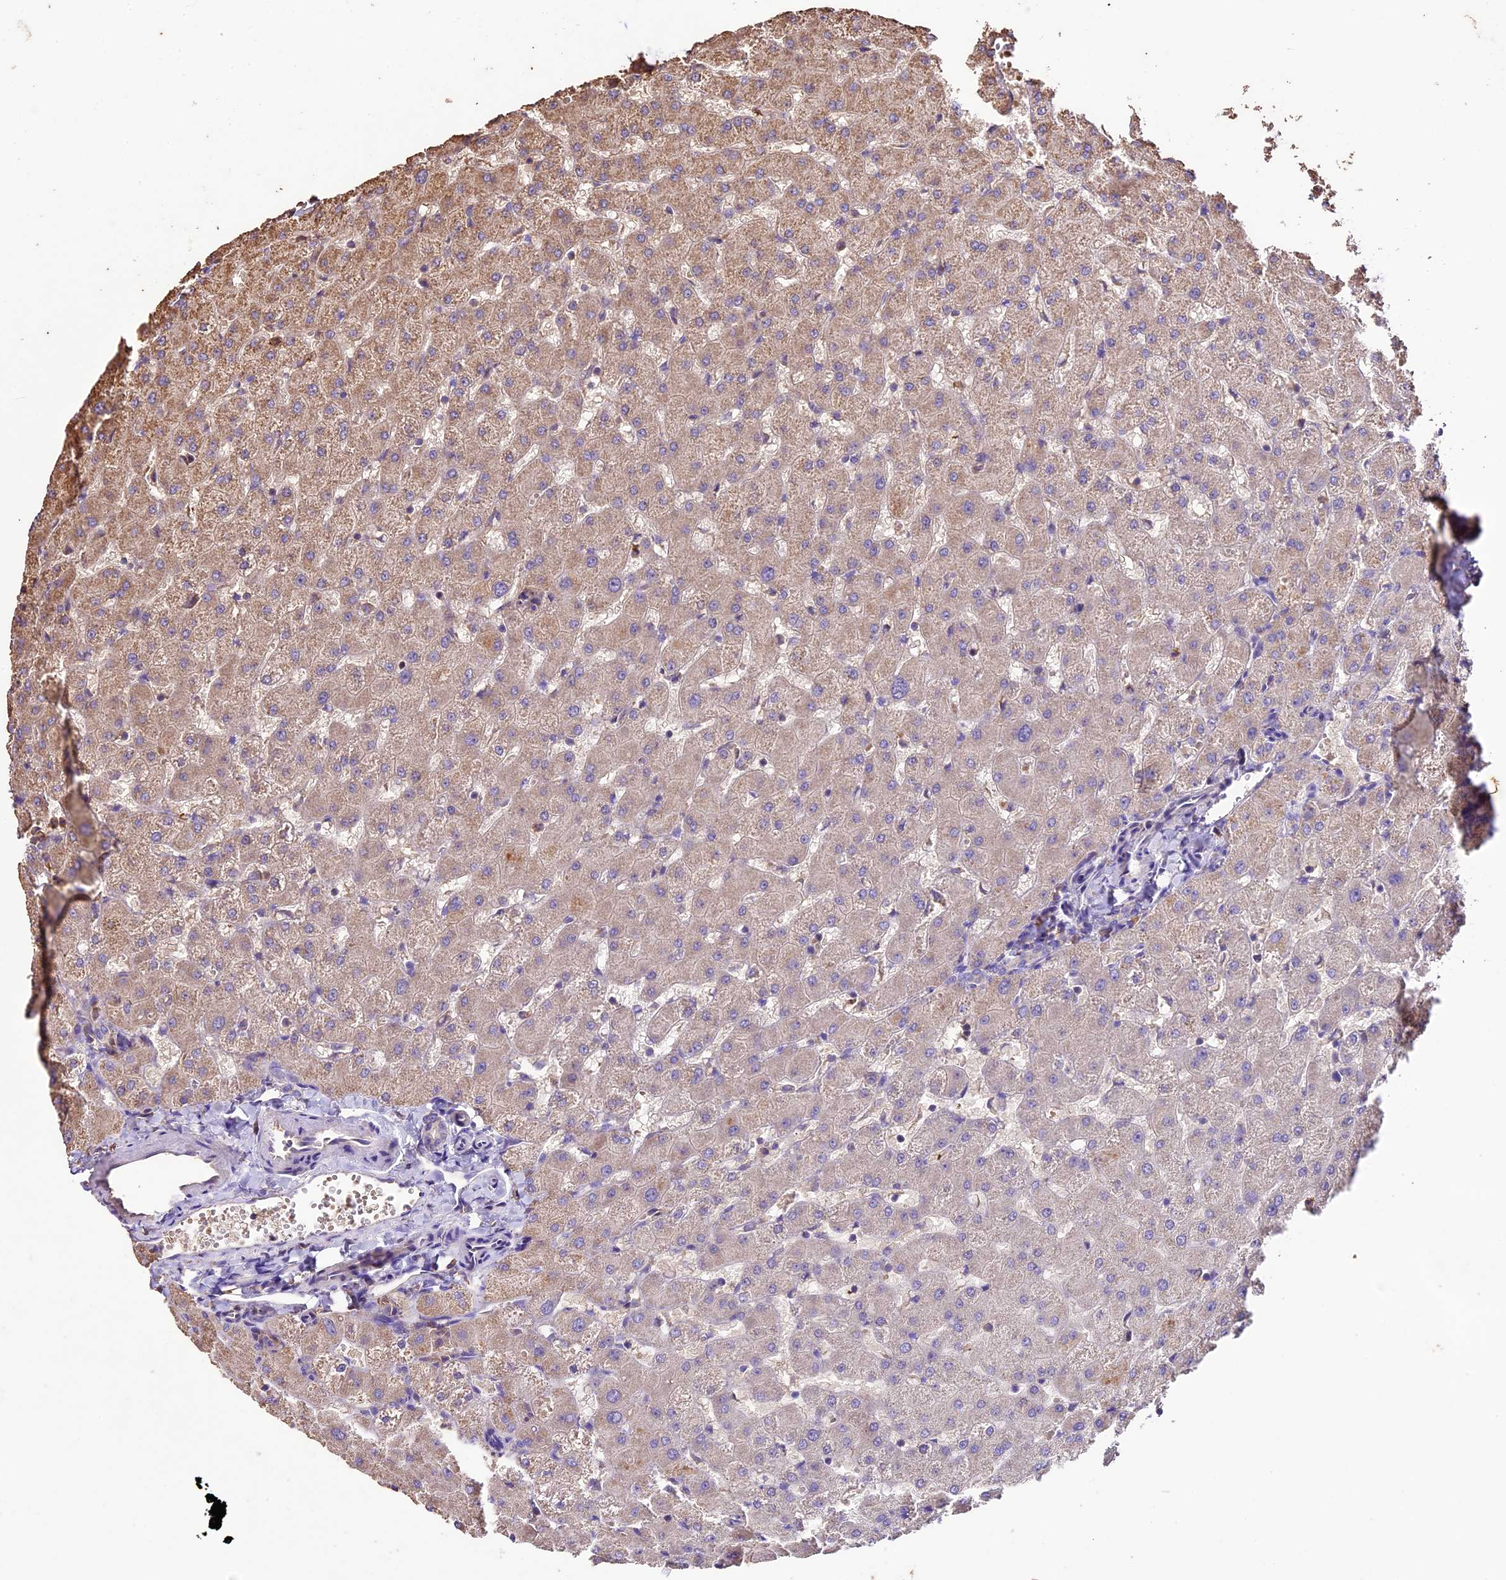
{"staining": {"intensity": "negative", "quantity": "none", "location": "none"}, "tissue": "liver", "cell_type": "Cholangiocytes", "image_type": "normal", "snomed": [{"axis": "morphology", "description": "Normal tissue, NOS"}, {"axis": "topography", "description": "Liver"}], "caption": "High power microscopy image of an IHC photomicrograph of normal liver, revealing no significant positivity in cholangiocytes.", "gene": "CRLF1", "patient": {"sex": "female", "age": 63}}